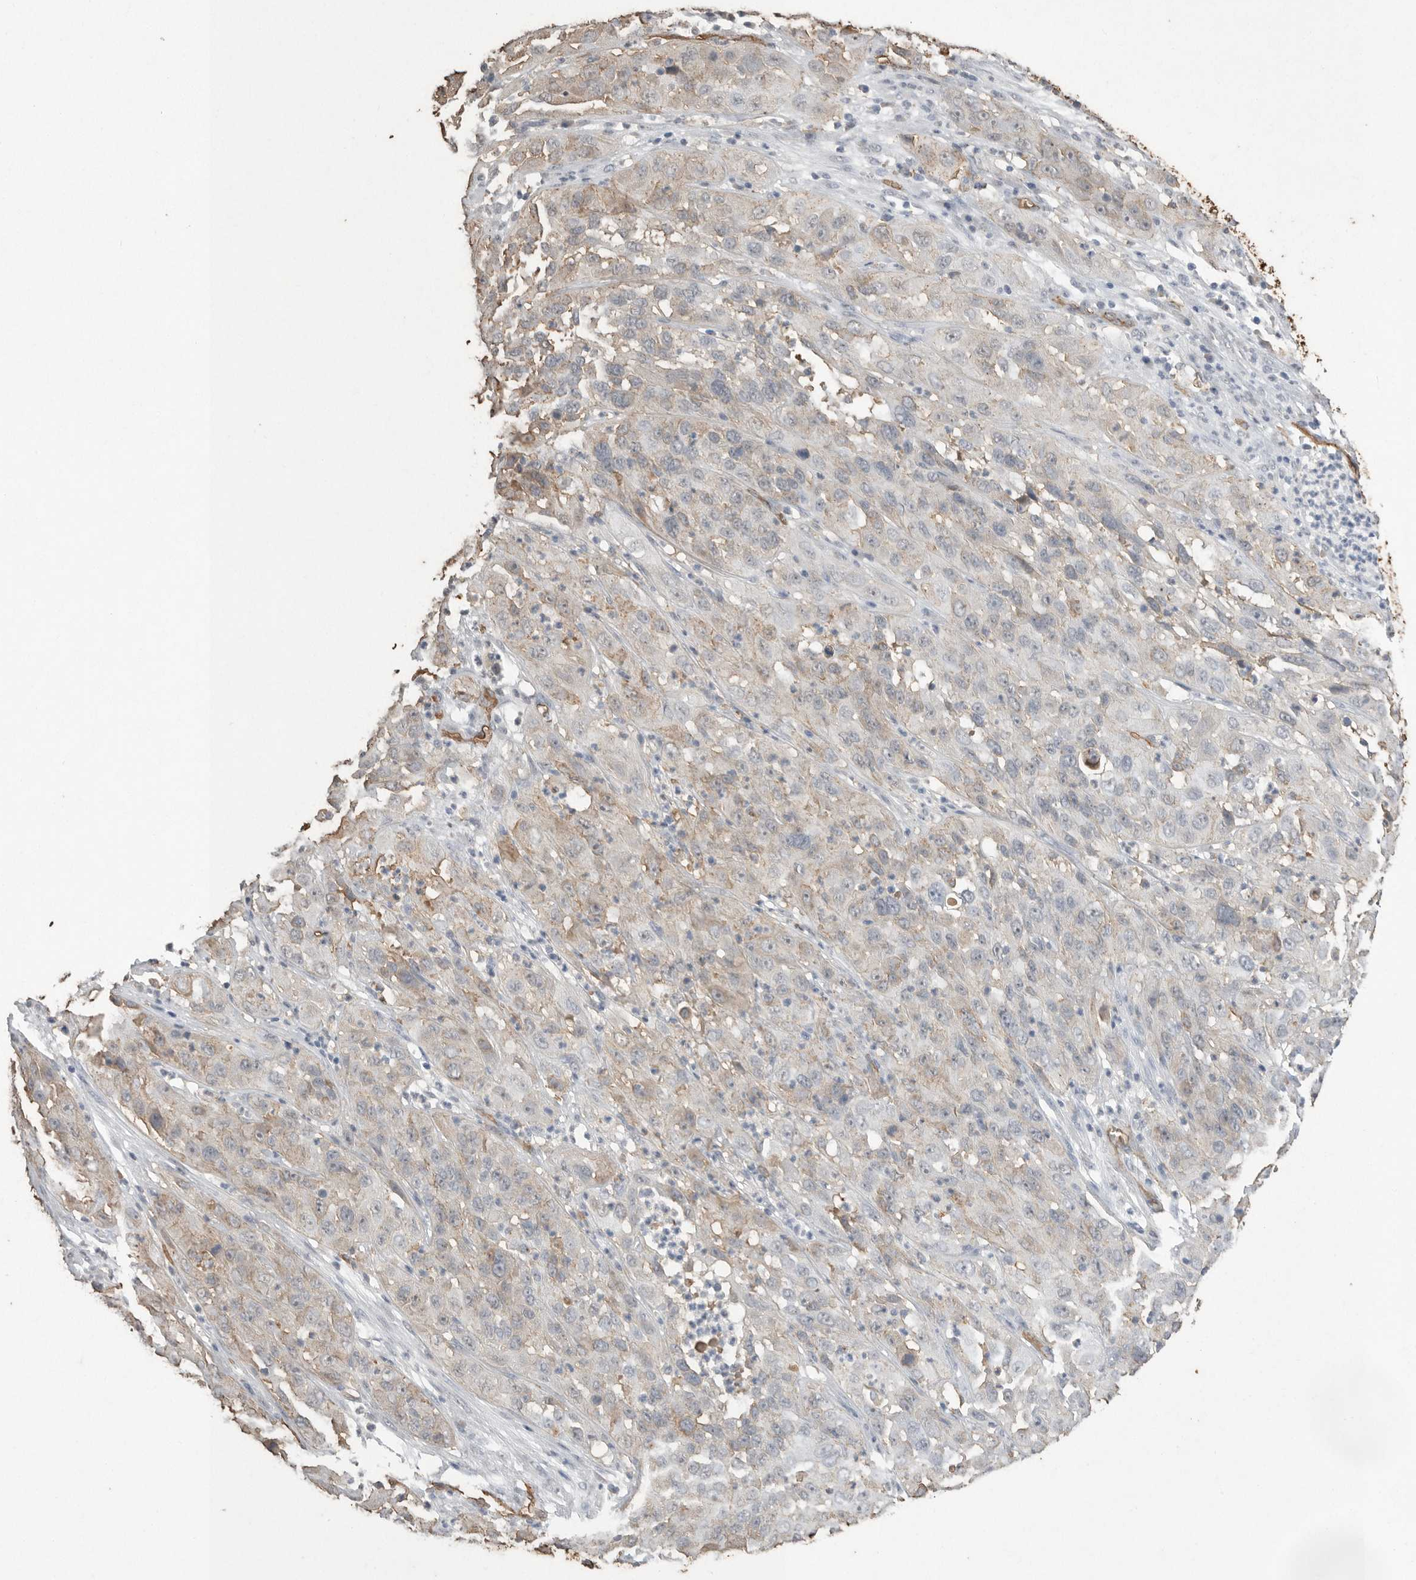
{"staining": {"intensity": "weak", "quantity": "<25%", "location": "cytoplasmic/membranous"}, "tissue": "cervical cancer", "cell_type": "Tumor cells", "image_type": "cancer", "snomed": [{"axis": "morphology", "description": "Squamous cell carcinoma, NOS"}, {"axis": "topography", "description": "Cervix"}], "caption": "Tumor cells show no significant protein expression in cervical cancer (squamous cell carcinoma).", "gene": "IL27", "patient": {"sex": "female", "age": 32}}